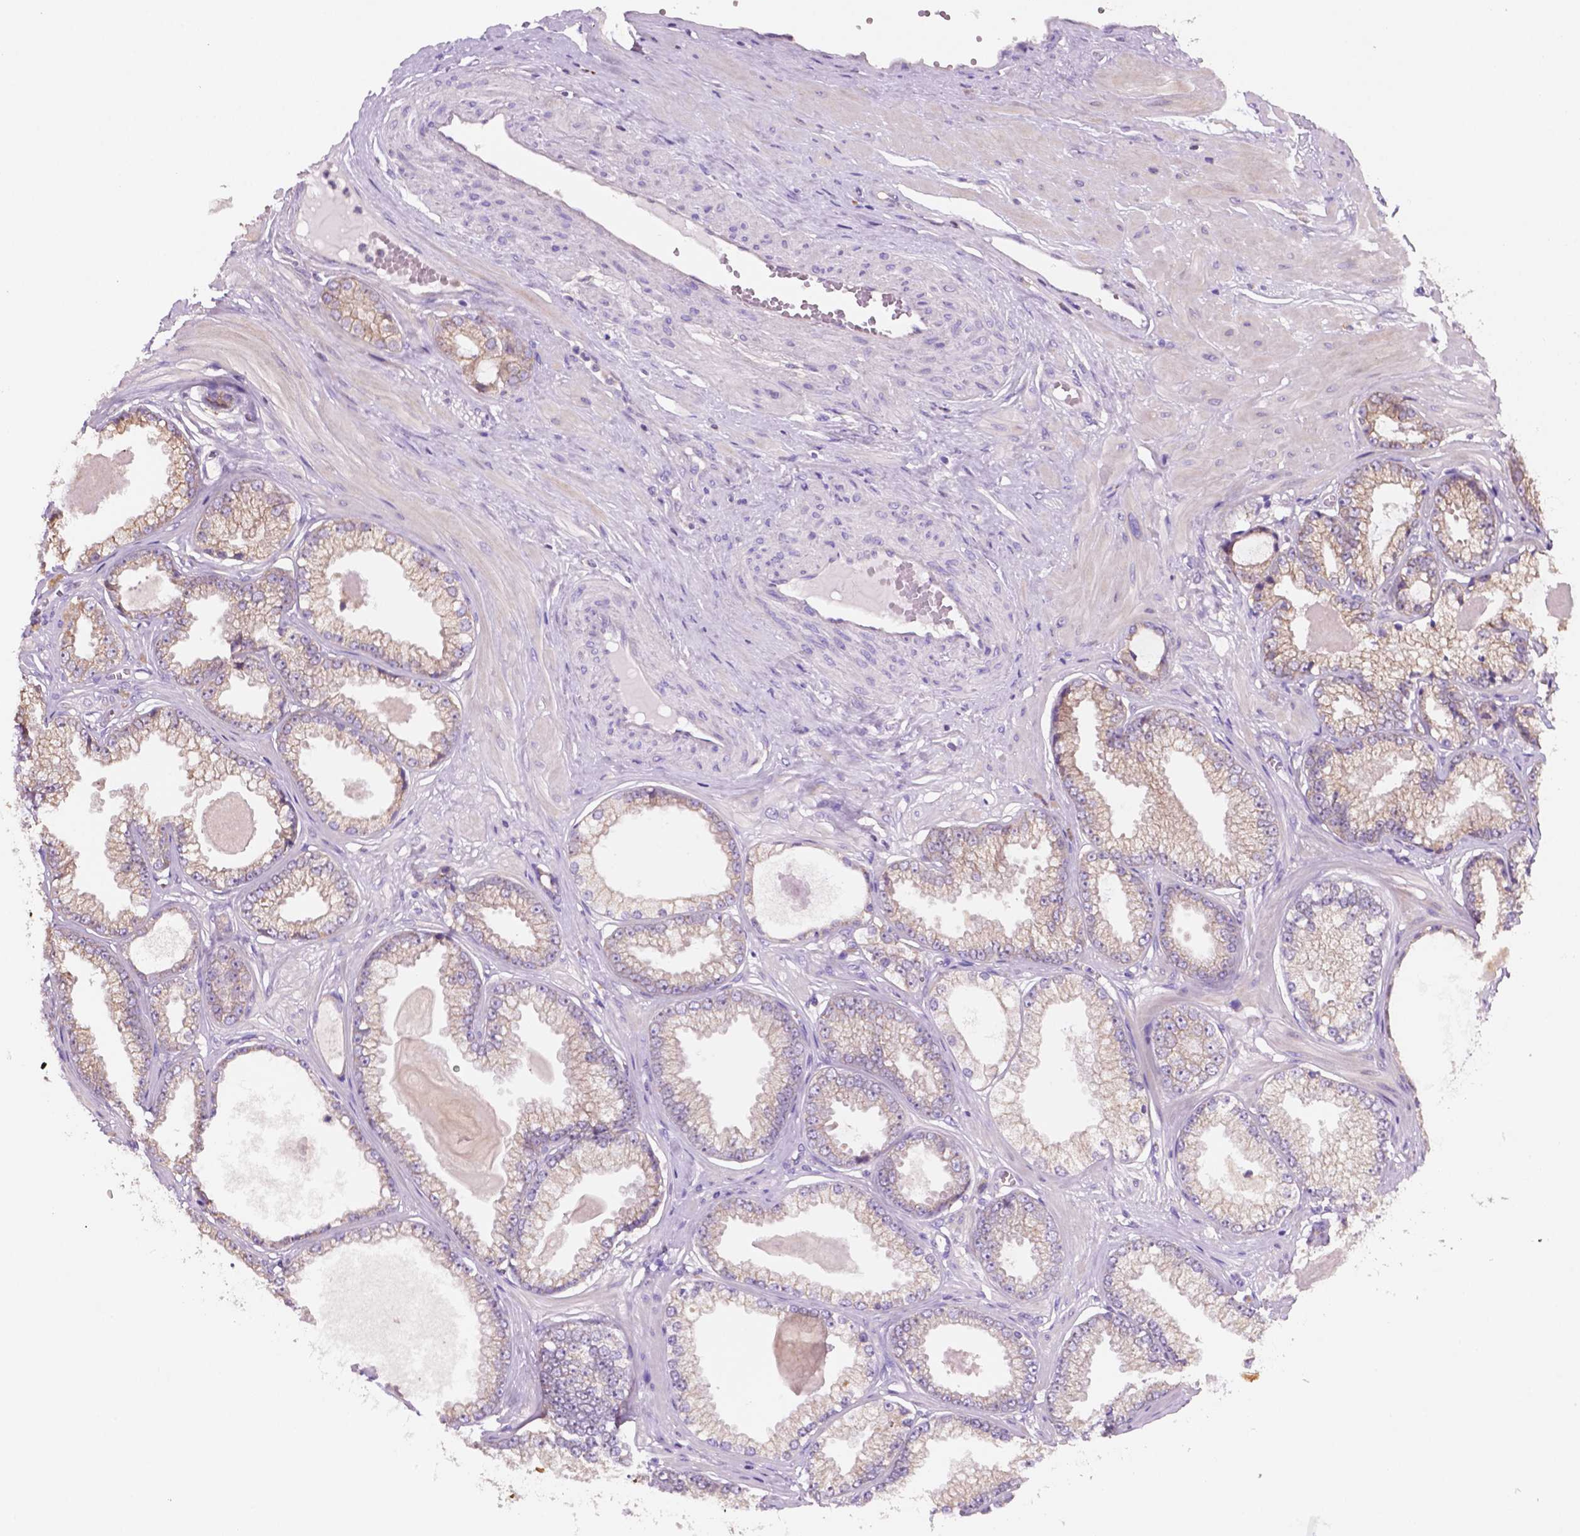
{"staining": {"intensity": "weak", "quantity": "<25%", "location": "cytoplasmic/membranous"}, "tissue": "prostate cancer", "cell_type": "Tumor cells", "image_type": "cancer", "snomed": [{"axis": "morphology", "description": "Adenocarcinoma, Low grade"}, {"axis": "topography", "description": "Prostate"}], "caption": "Protein analysis of prostate cancer reveals no significant staining in tumor cells.", "gene": "MKRN2OS", "patient": {"sex": "male", "age": 64}}